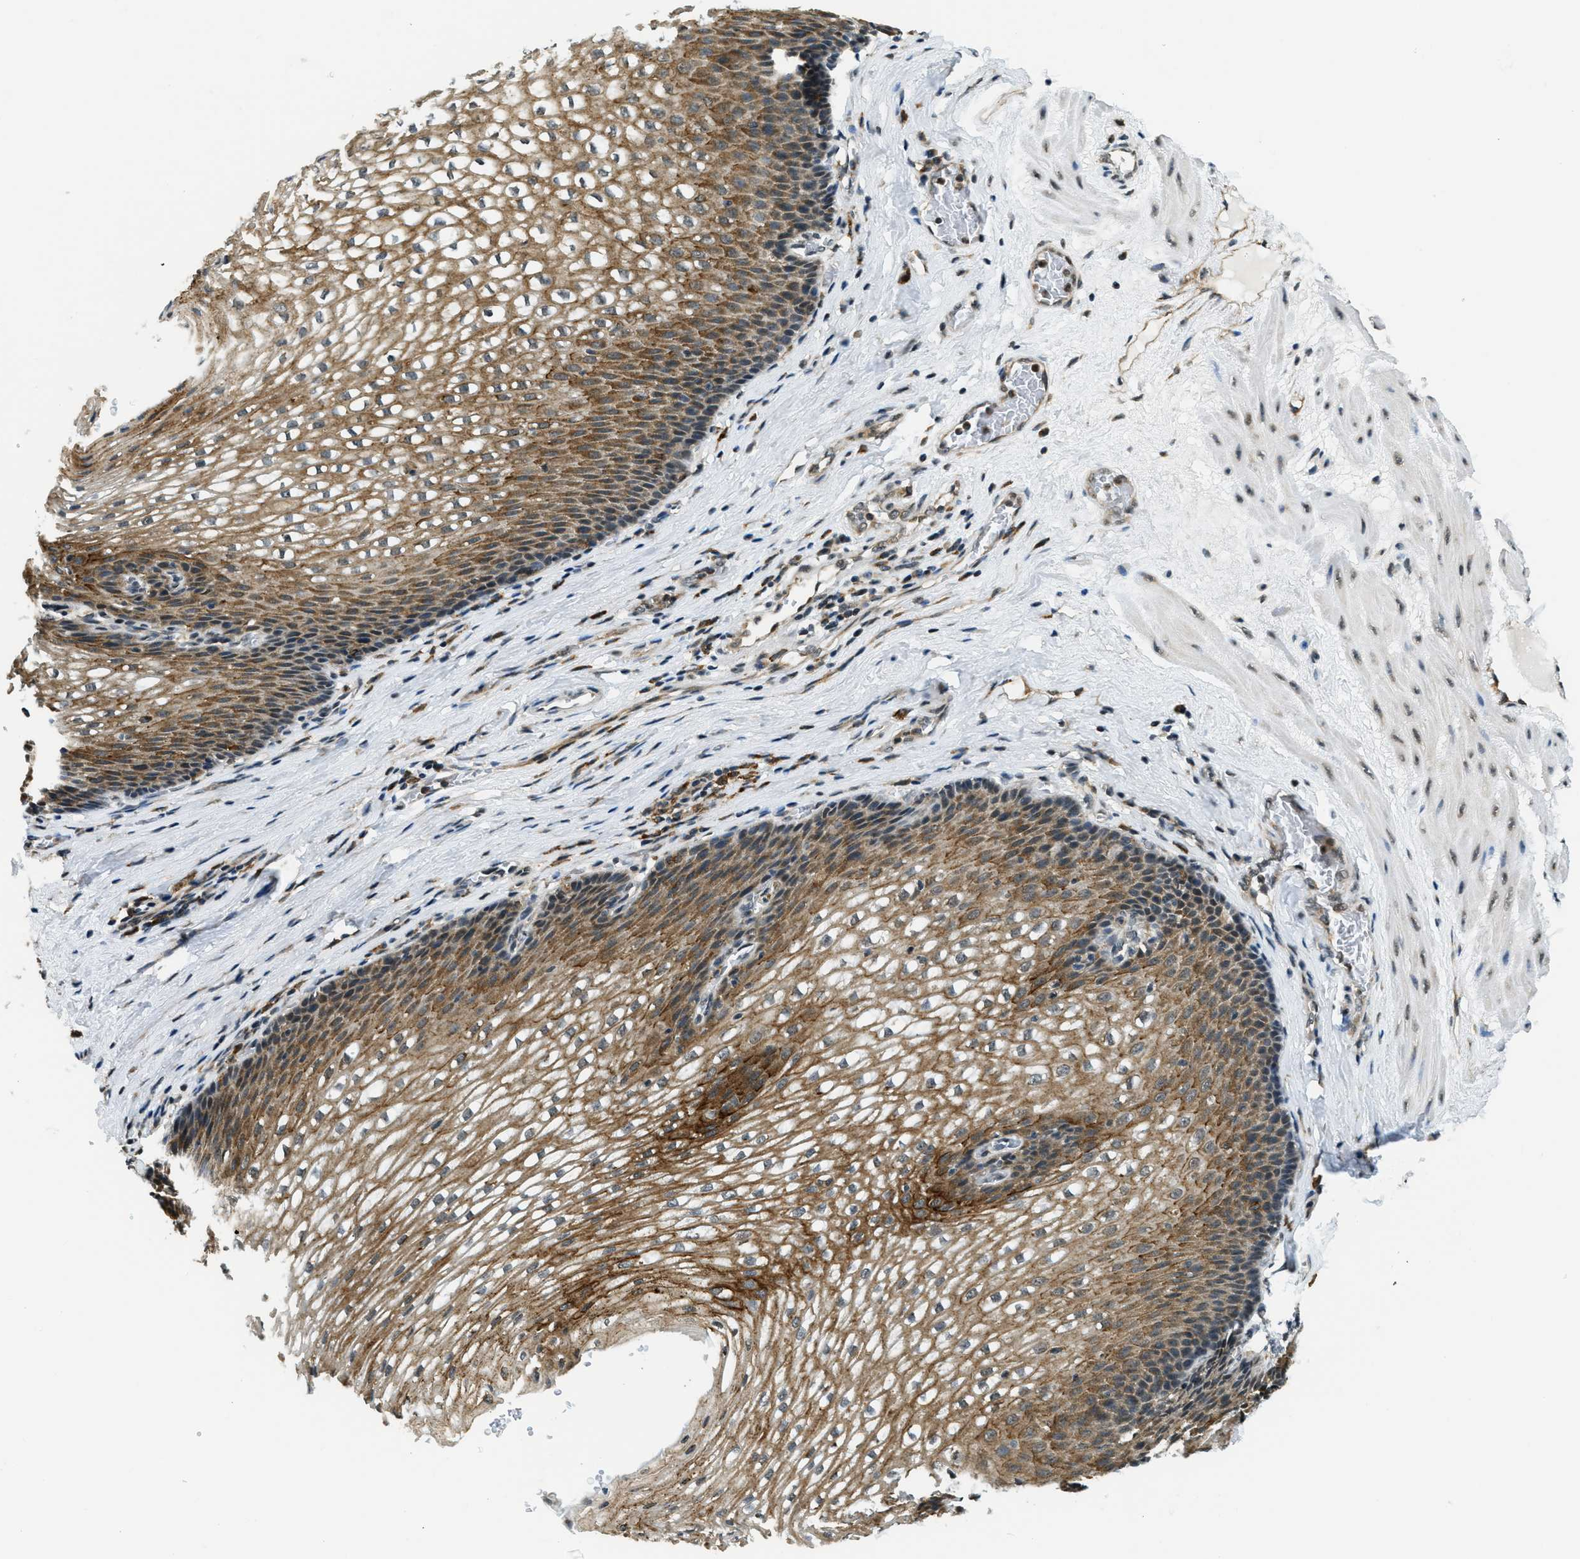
{"staining": {"intensity": "moderate", "quantity": ">75%", "location": "cytoplasmic/membranous"}, "tissue": "esophagus", "cell_type": "Squamous epithelial cells", "image_type": "normal", "snomed": [{"axis": "morphology", "description": "Normal tissue, NOS"}, {"axis": "topography", "description": "Esophagus"}], "caption": "High-power microscopy captured an IHC photomicrograph of normal esophagus, revealing moderate cytoplasmic/membranous staining in approximately >75% of squamous epithelial cells.", "gene": "RAB11FIP1", "patient": {"sex": "male", "age": 48}}